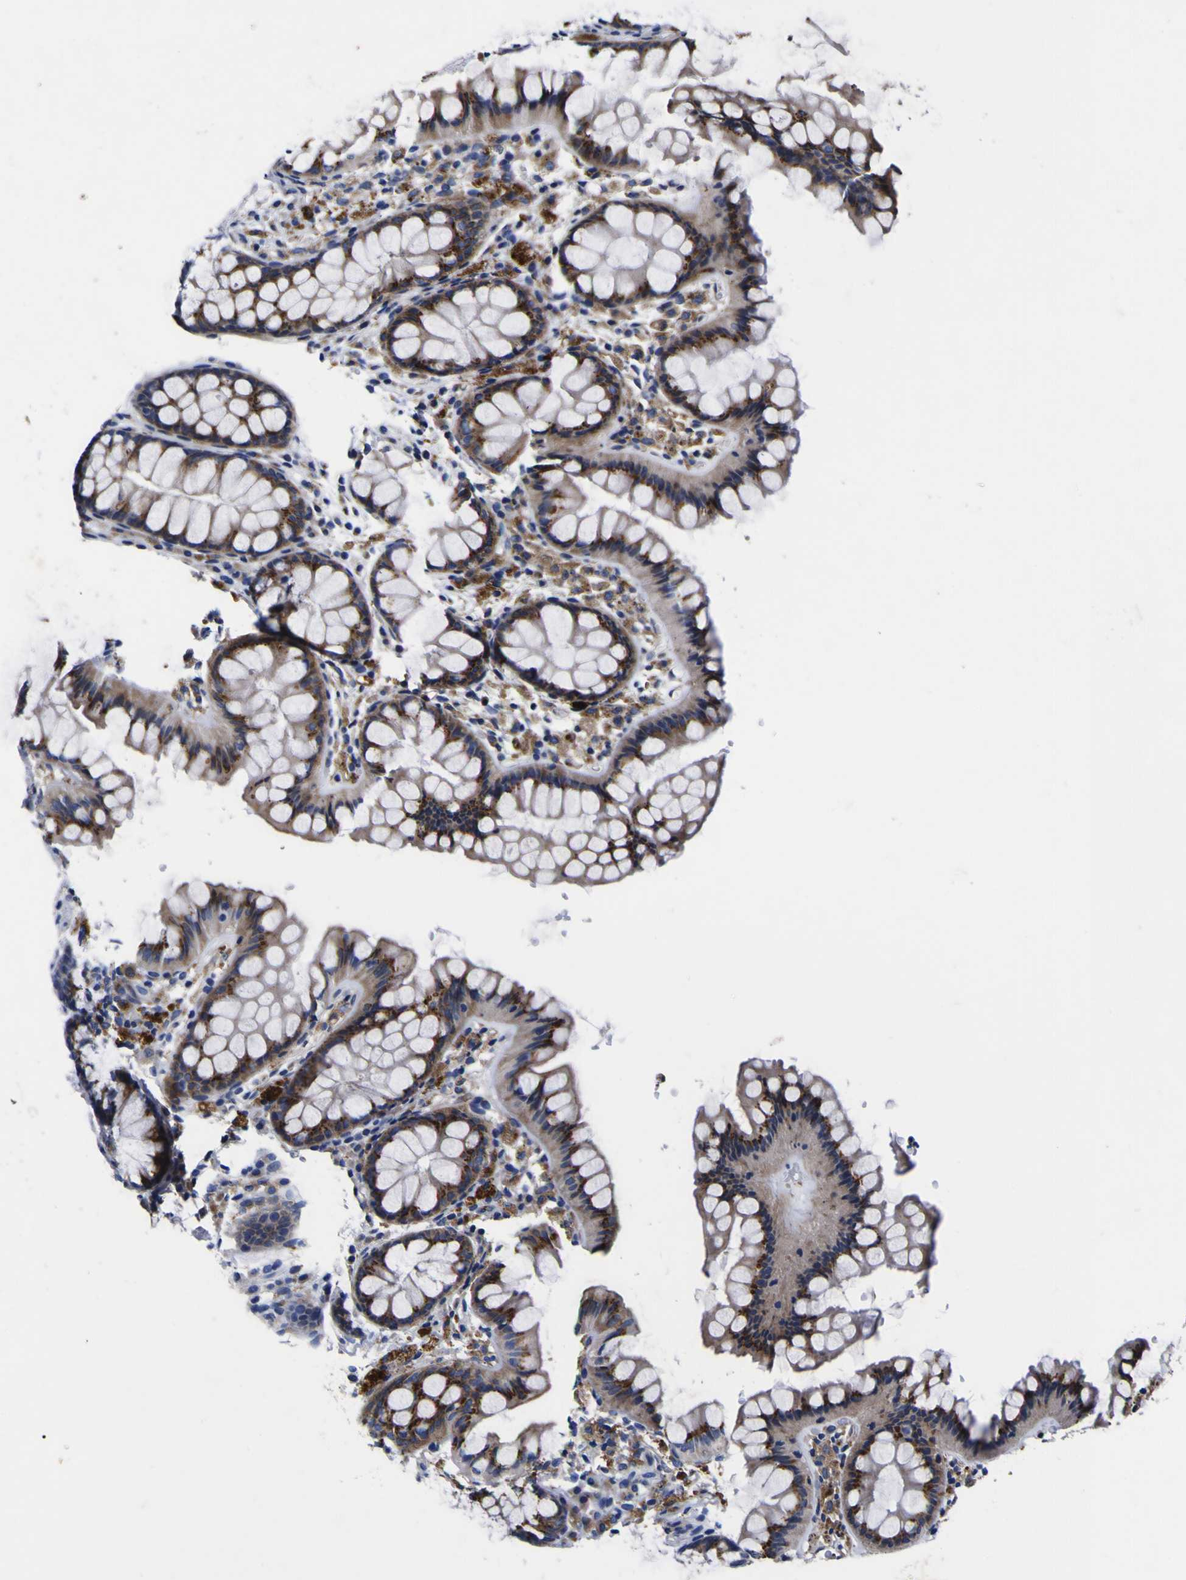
{"staining": {"intensity": "negative", "quantity": "none", "location": "none"}, "tissue": "colon", "cell_type": "Endothelial cells", "image_type": "normal", "snomed": [{"axis": "morphology", "description": "Normal tissue, NOS"}, {"axis": "topography", "description": "Colon"}], "caption": "DAB immunohistochemical staining of normal human colon shows no significant positivity in endothelial cells. (DAB immunohistochemistry, high magnification).", "gene": "COA1", "patient": {"sex": "female", "age": 55}}